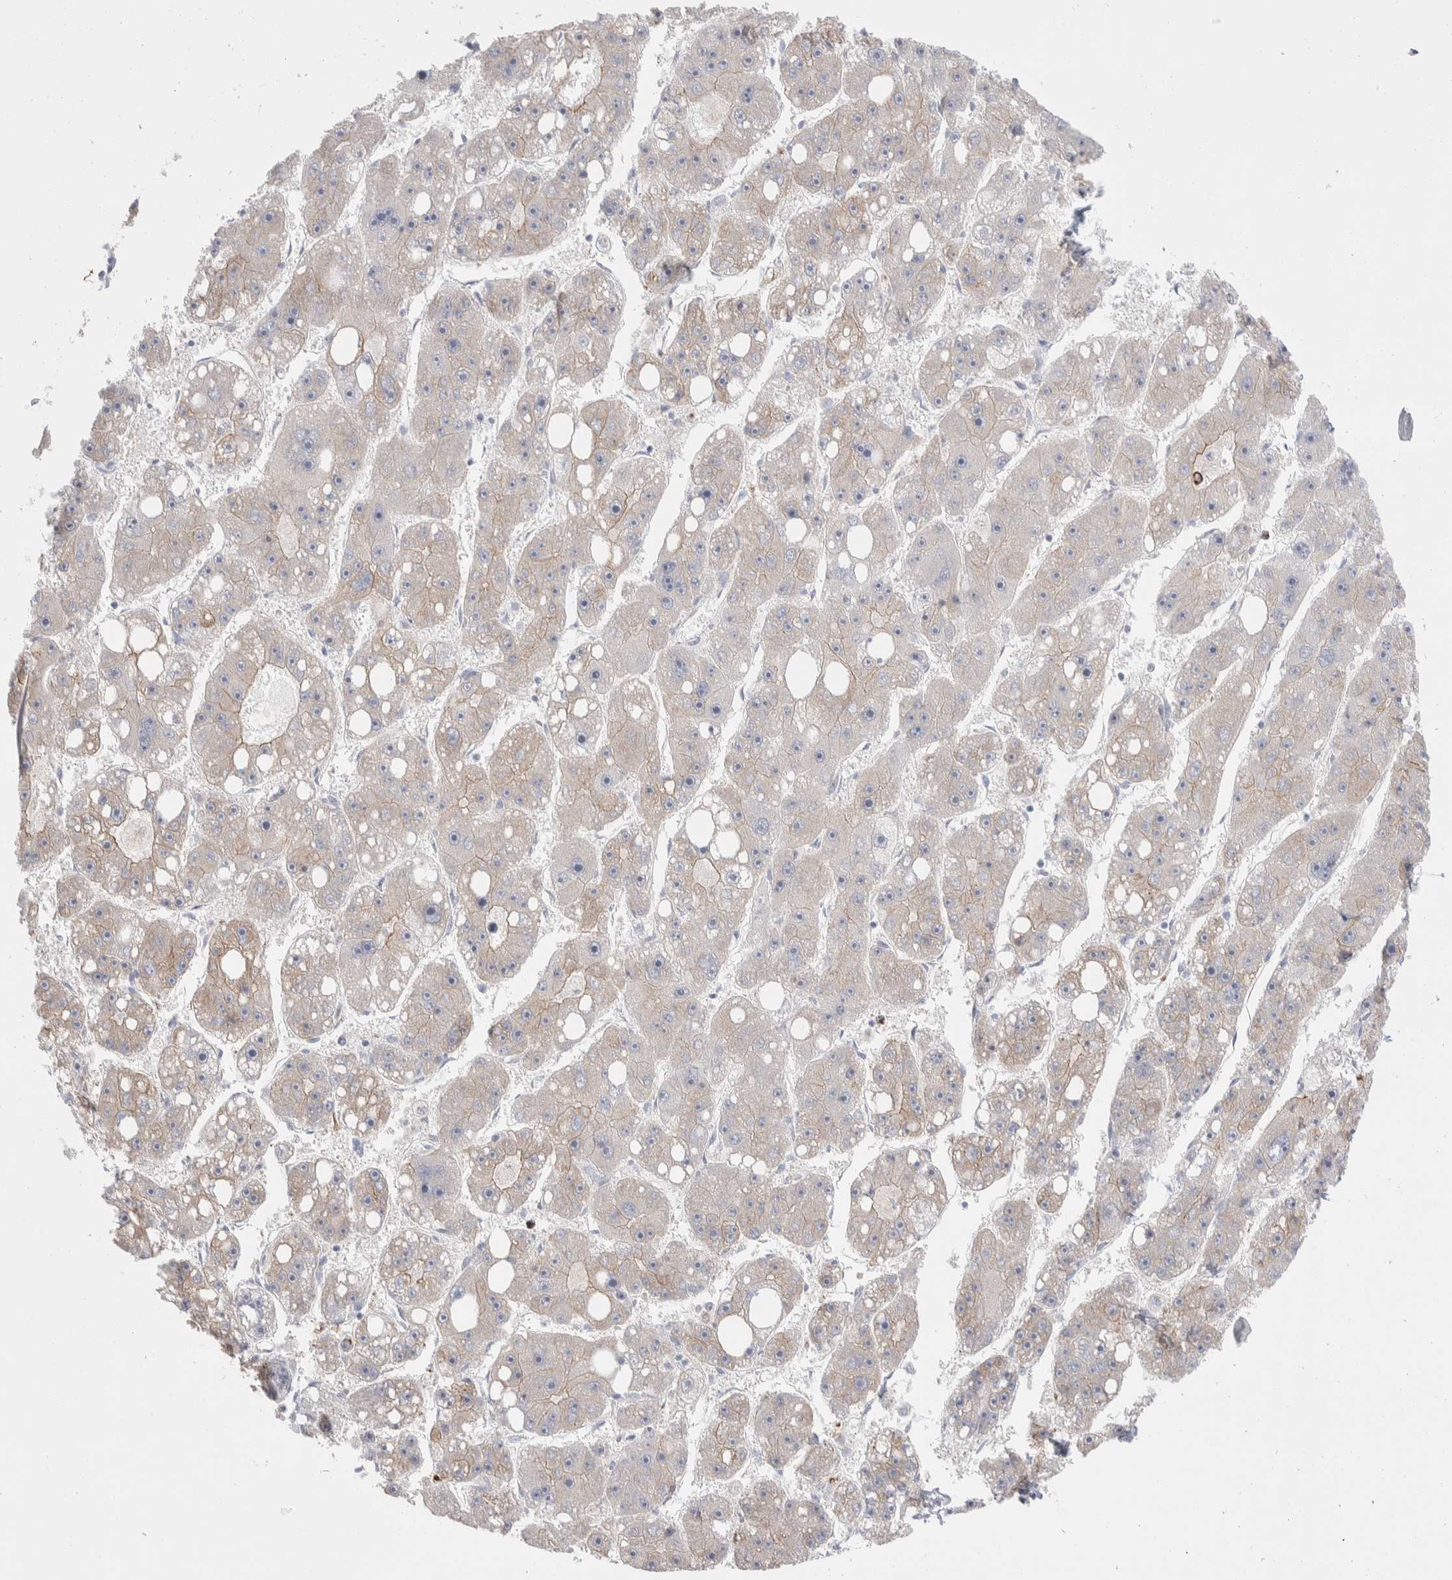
{"staining": {"intensity": "weak", "quantity": "25%-75%", "location": "cytoplasmic/membranous"}, "tissue": "liver cancer", "cell_type": "Tumor cells", "image_type": "cancer", "snomed": [{"axis": "morphology", "description": "Carcinoma, Hepatocellular, NOS"}, {"axis": "topography", "description": "Liver"}], "caption": "Immunohistochemical staining of human liver cancer demonstrates weak cytoplasmic/membranous protein staining in about 25%-75% of tumor cells. Immunohistochemistry stains the protein in brown and the nuclei are stained blue.", "gene": "C1orf112", "patient": {"sex": "female", "age": 61}}